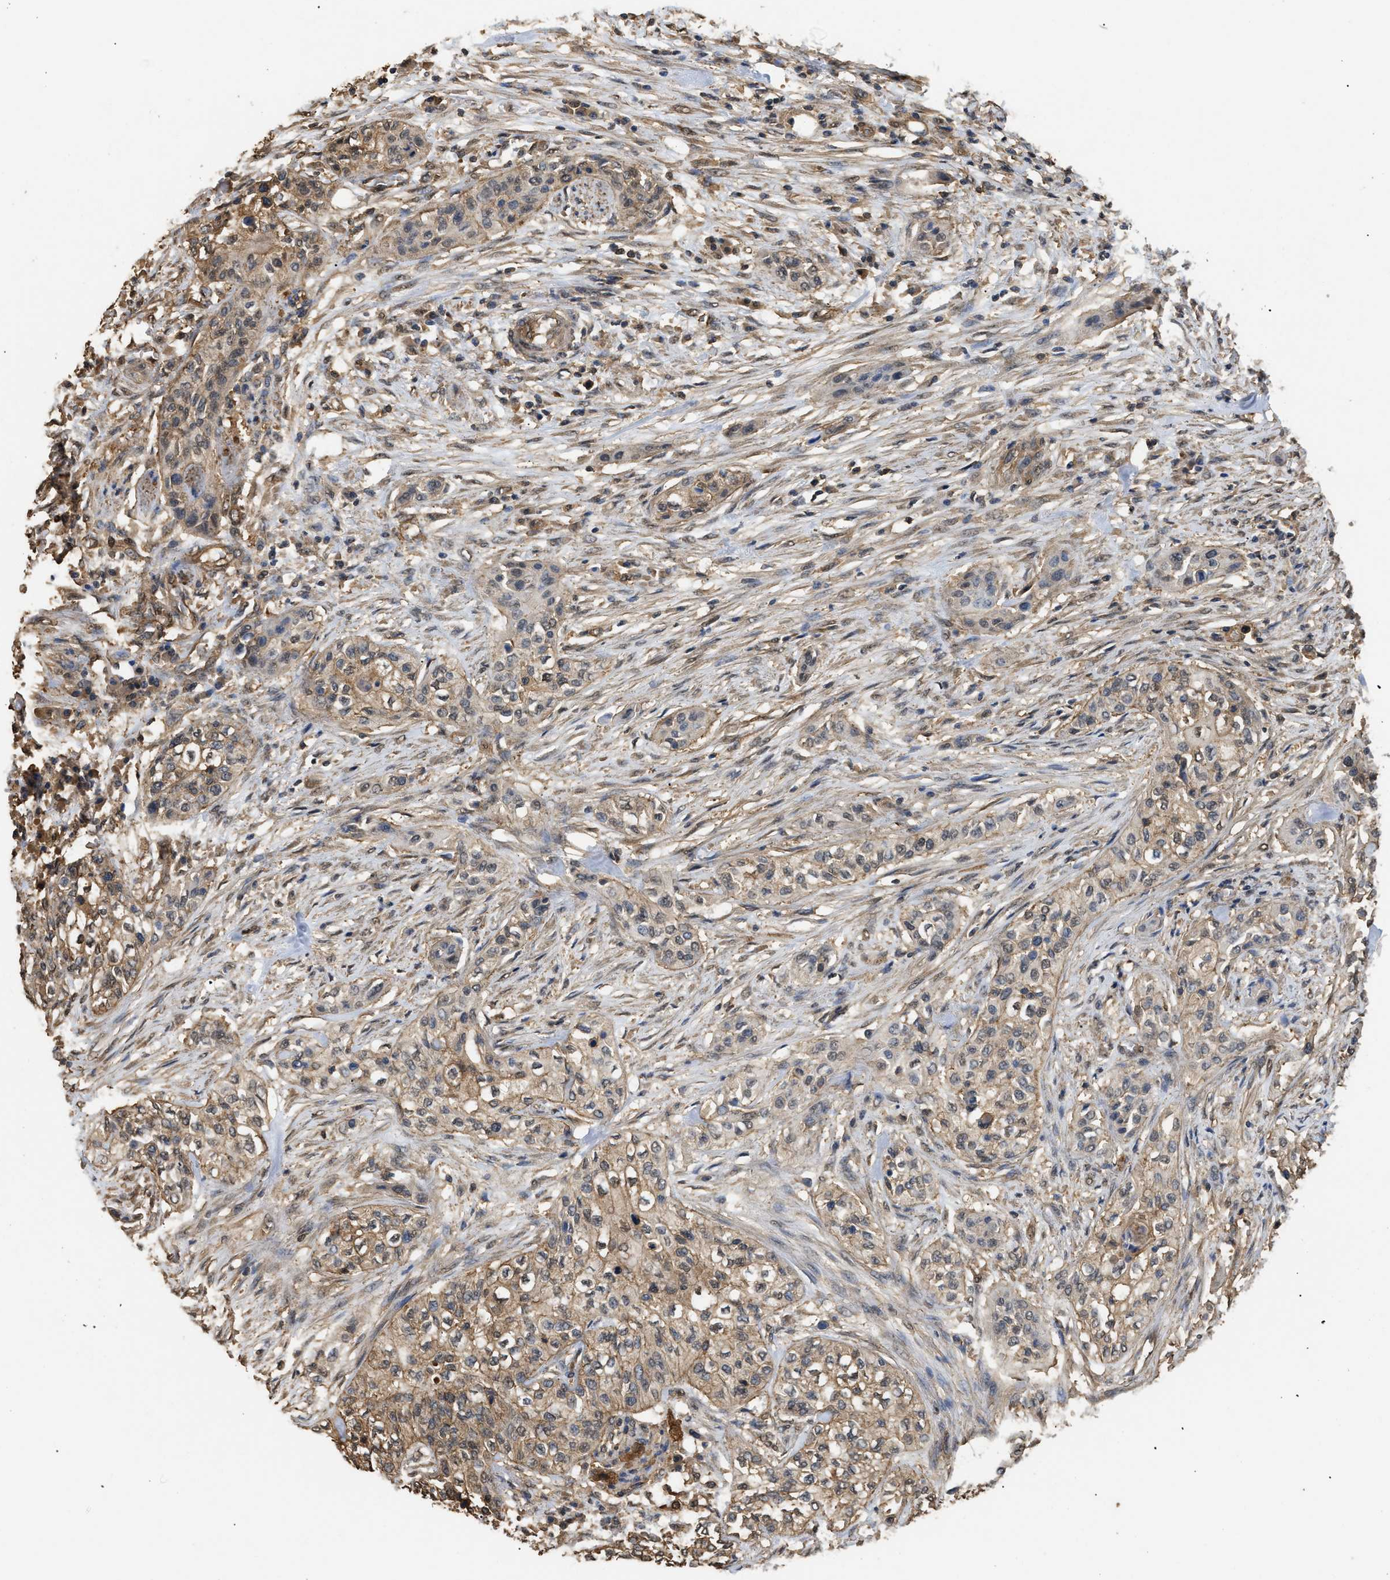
{"staining": {"intensity": "moderate", "quantity": ">75%", "location": "cytoplasmic/membranous"}, "tissue": "urothelial cancer", "cell_type": "Tumor cells", "image_type": "cancer", "snomed": [{"axis": "morphology", "description": "Urothelial carcinoma, High grade"}, {"axis": "topography", "description": "Urinary bladder"}], "caption": "The immunohistochemical stain shows moderate cytoplasmic/membranous expression in tumor cells of high-grade urothelial carcinoma tissue. The protein is stained brown, and the nuclei are stained in blue (DAB IHC with brightfield microscopy, high magnification).", "gene": "CALM1", "patient": {"sex": "male", "age": 74}}